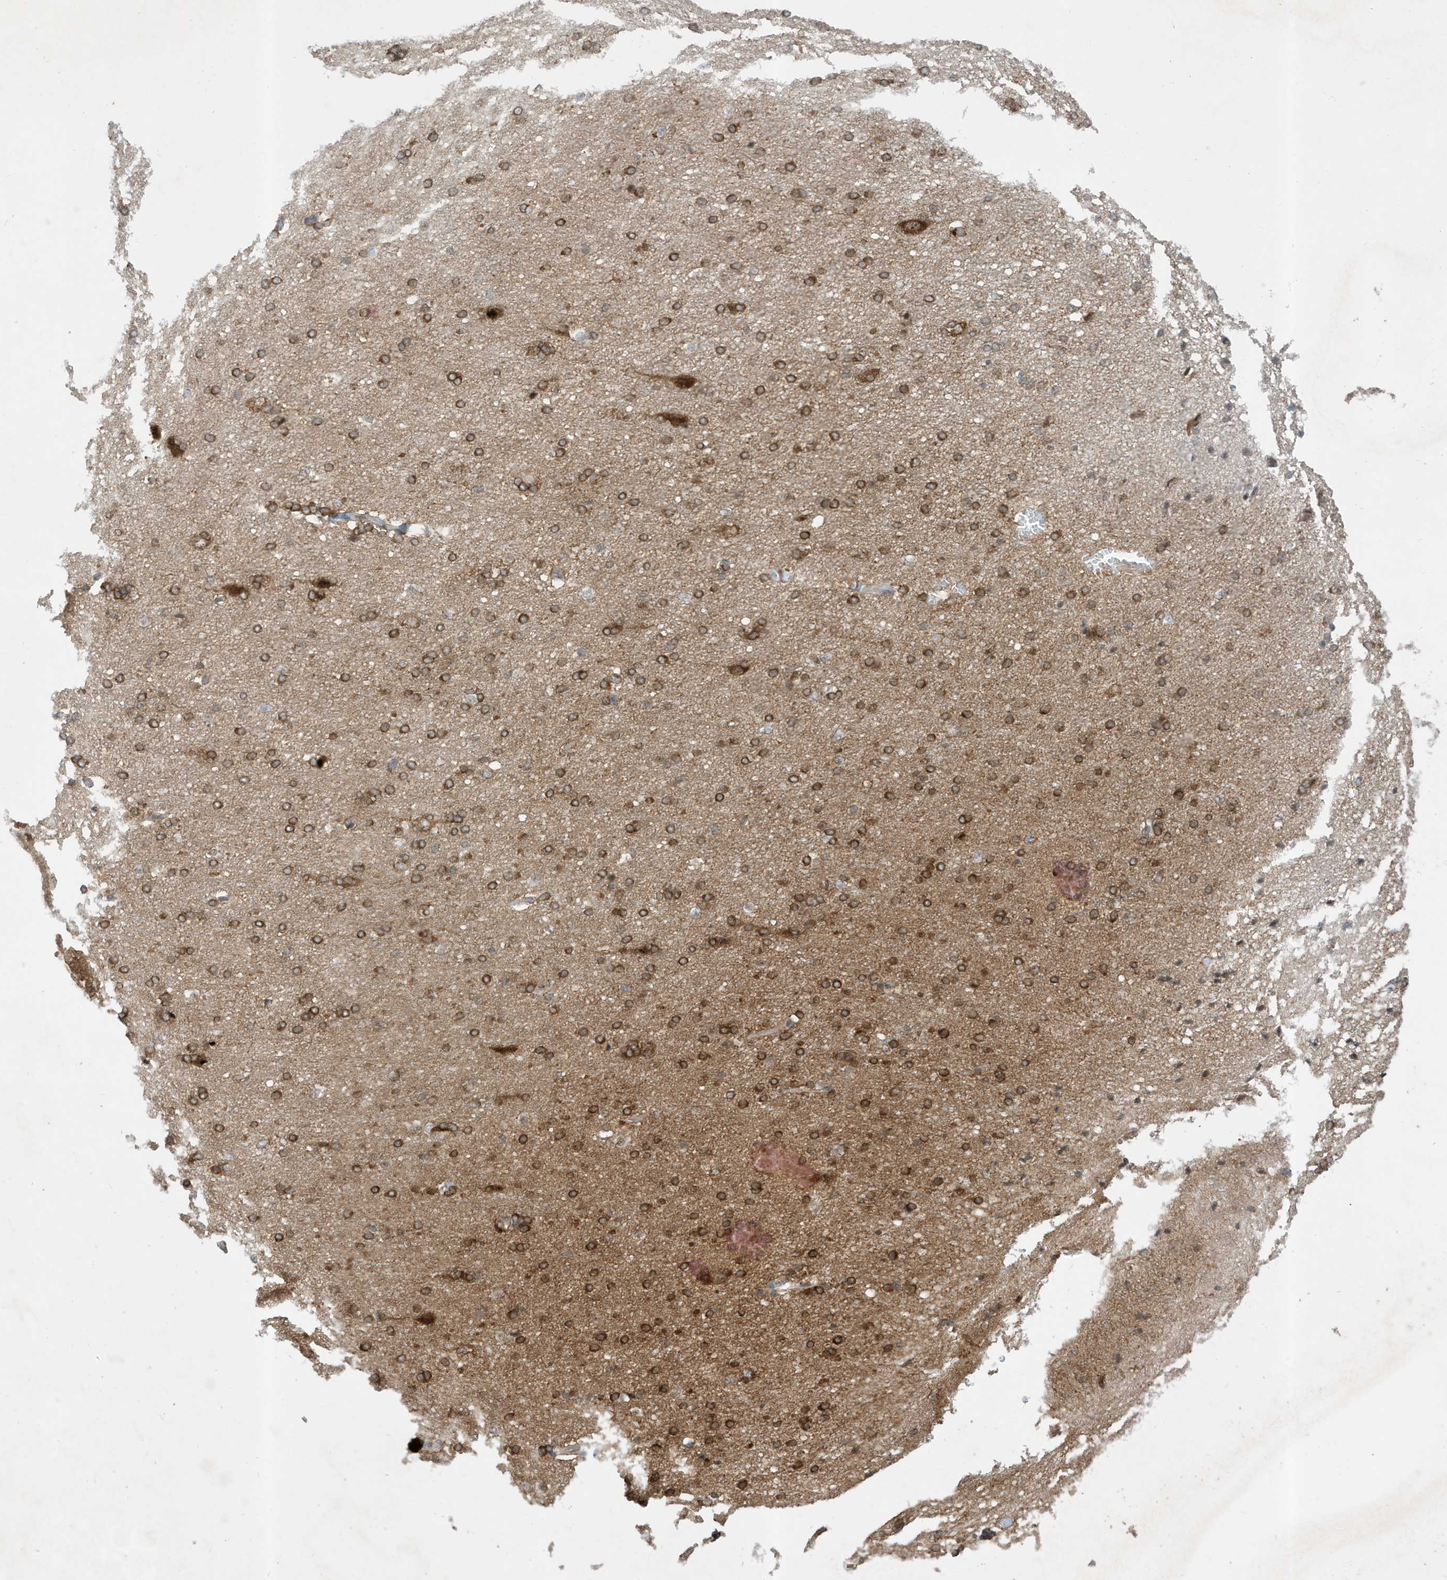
{"staining": {"intensity": "negative", "quantity": "none", "location": "none"}, "tissue": "cerebral cortex", "cell_type": "Endothelial cells", "image_type": "normal", "snomed": [{"axis": "morphology", "description": "Normal tissue, NOS"}, {"axis": "topography", "description": "Cerebral cortex"}], "caption": "The IHC micrograph has no significant expression in endothelial cells of cerebral cortex.", "gene": "MAST3", "patient": {"sex": "male", "age": 62}}